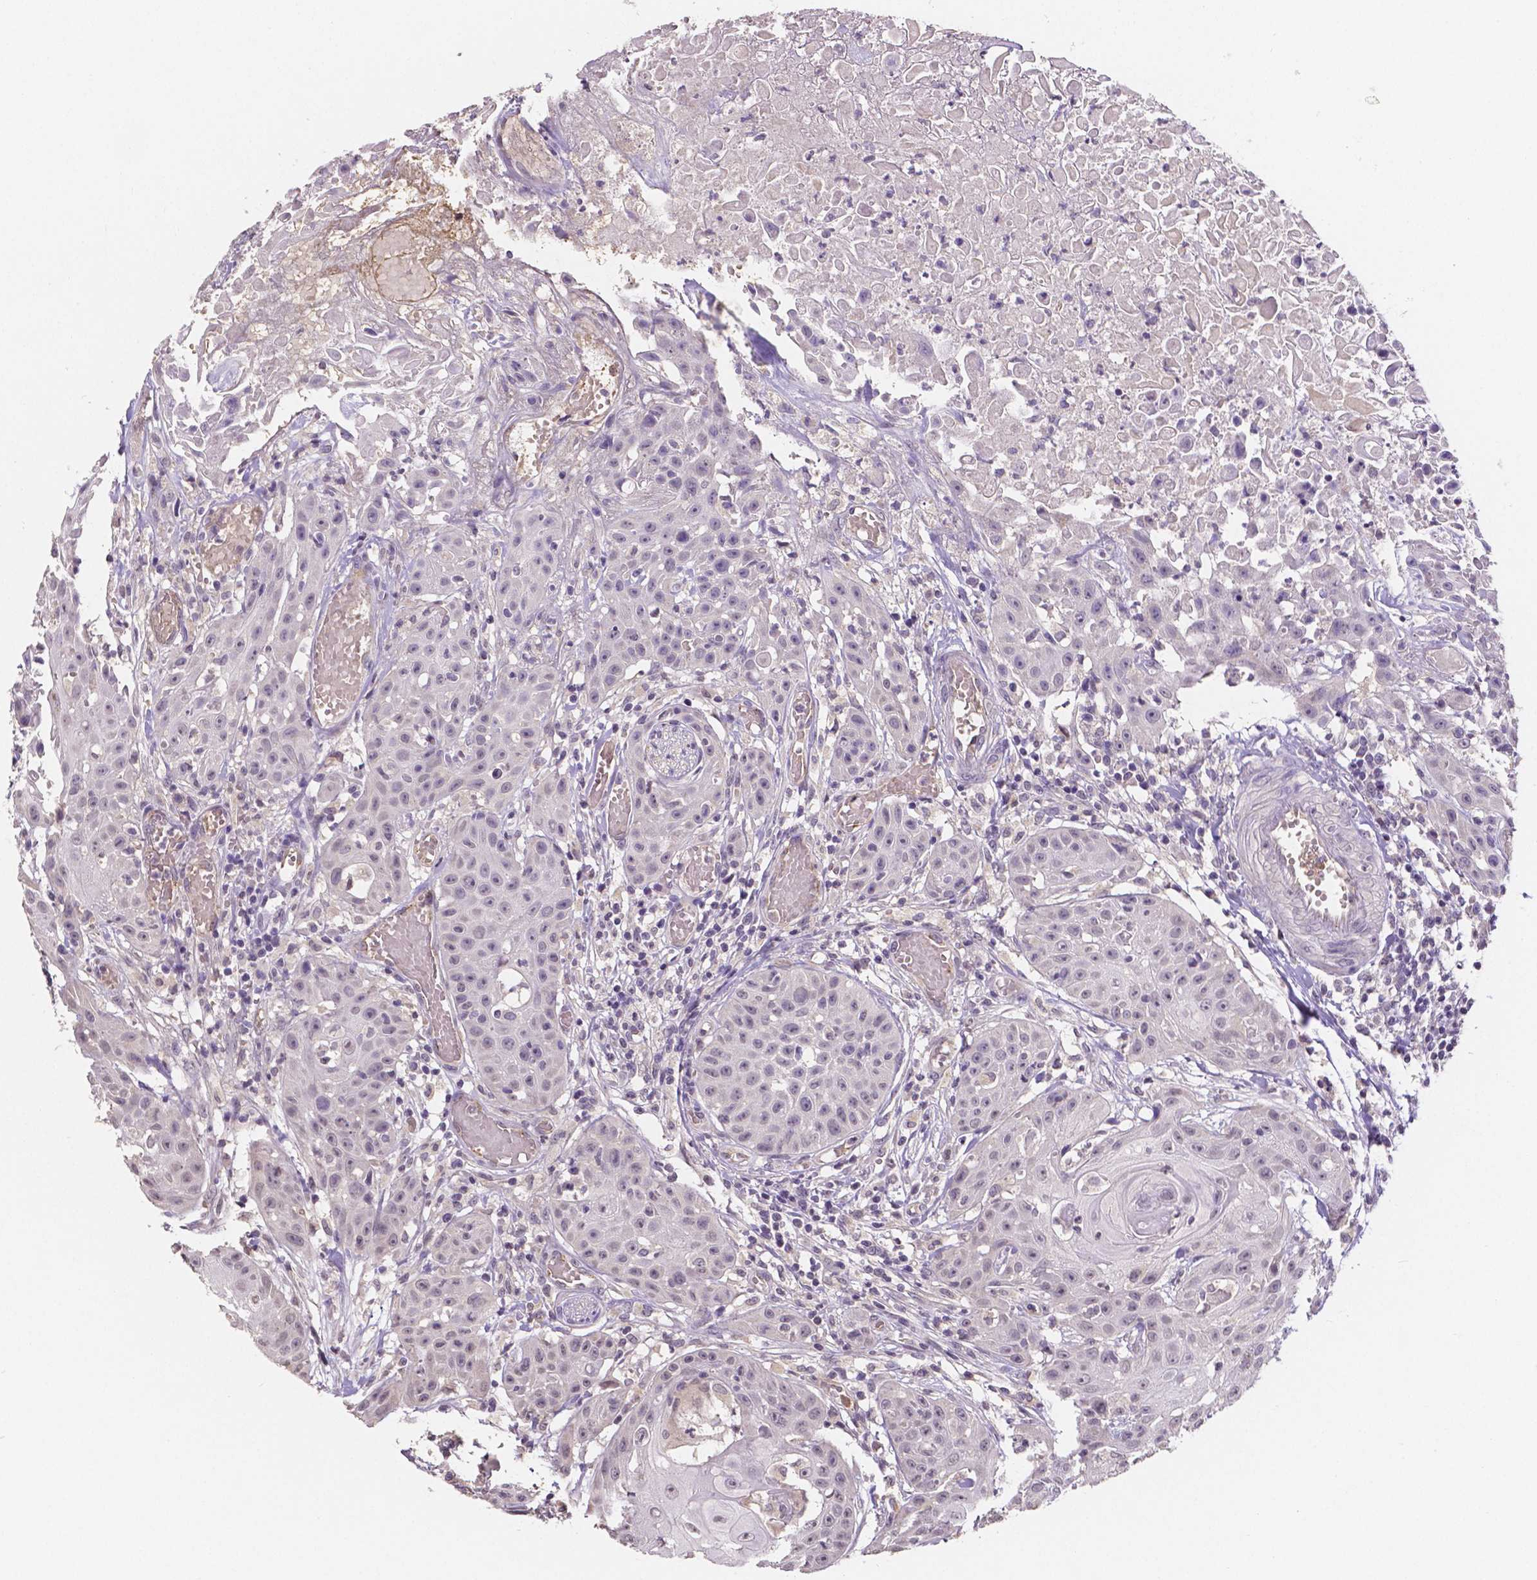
{"staining": {"intensity": "negative", "quantity": "none", "location": "none"}, "tissue": "head and neck cancer", "cell_type": "Tumor cells", "image_type": "cancer", "snomed": [{"axis": "morphology", "description": "Squamous cell carcinoma, NOS"}, {"axis": "topography", "description": "Oral tissue"}, {"axis": "topography", "description": "Head-Neck"}], "caption": "Immunohistochemical staining of human head and neck cancer exhibits no significant staining in tumor cells. (DAB (3,3'-diaminobenzidine) immunohistochemistry (IHC), high magnification).", "gene": "ELAVL2", "patient": {"sex": "female", "age": 55}}